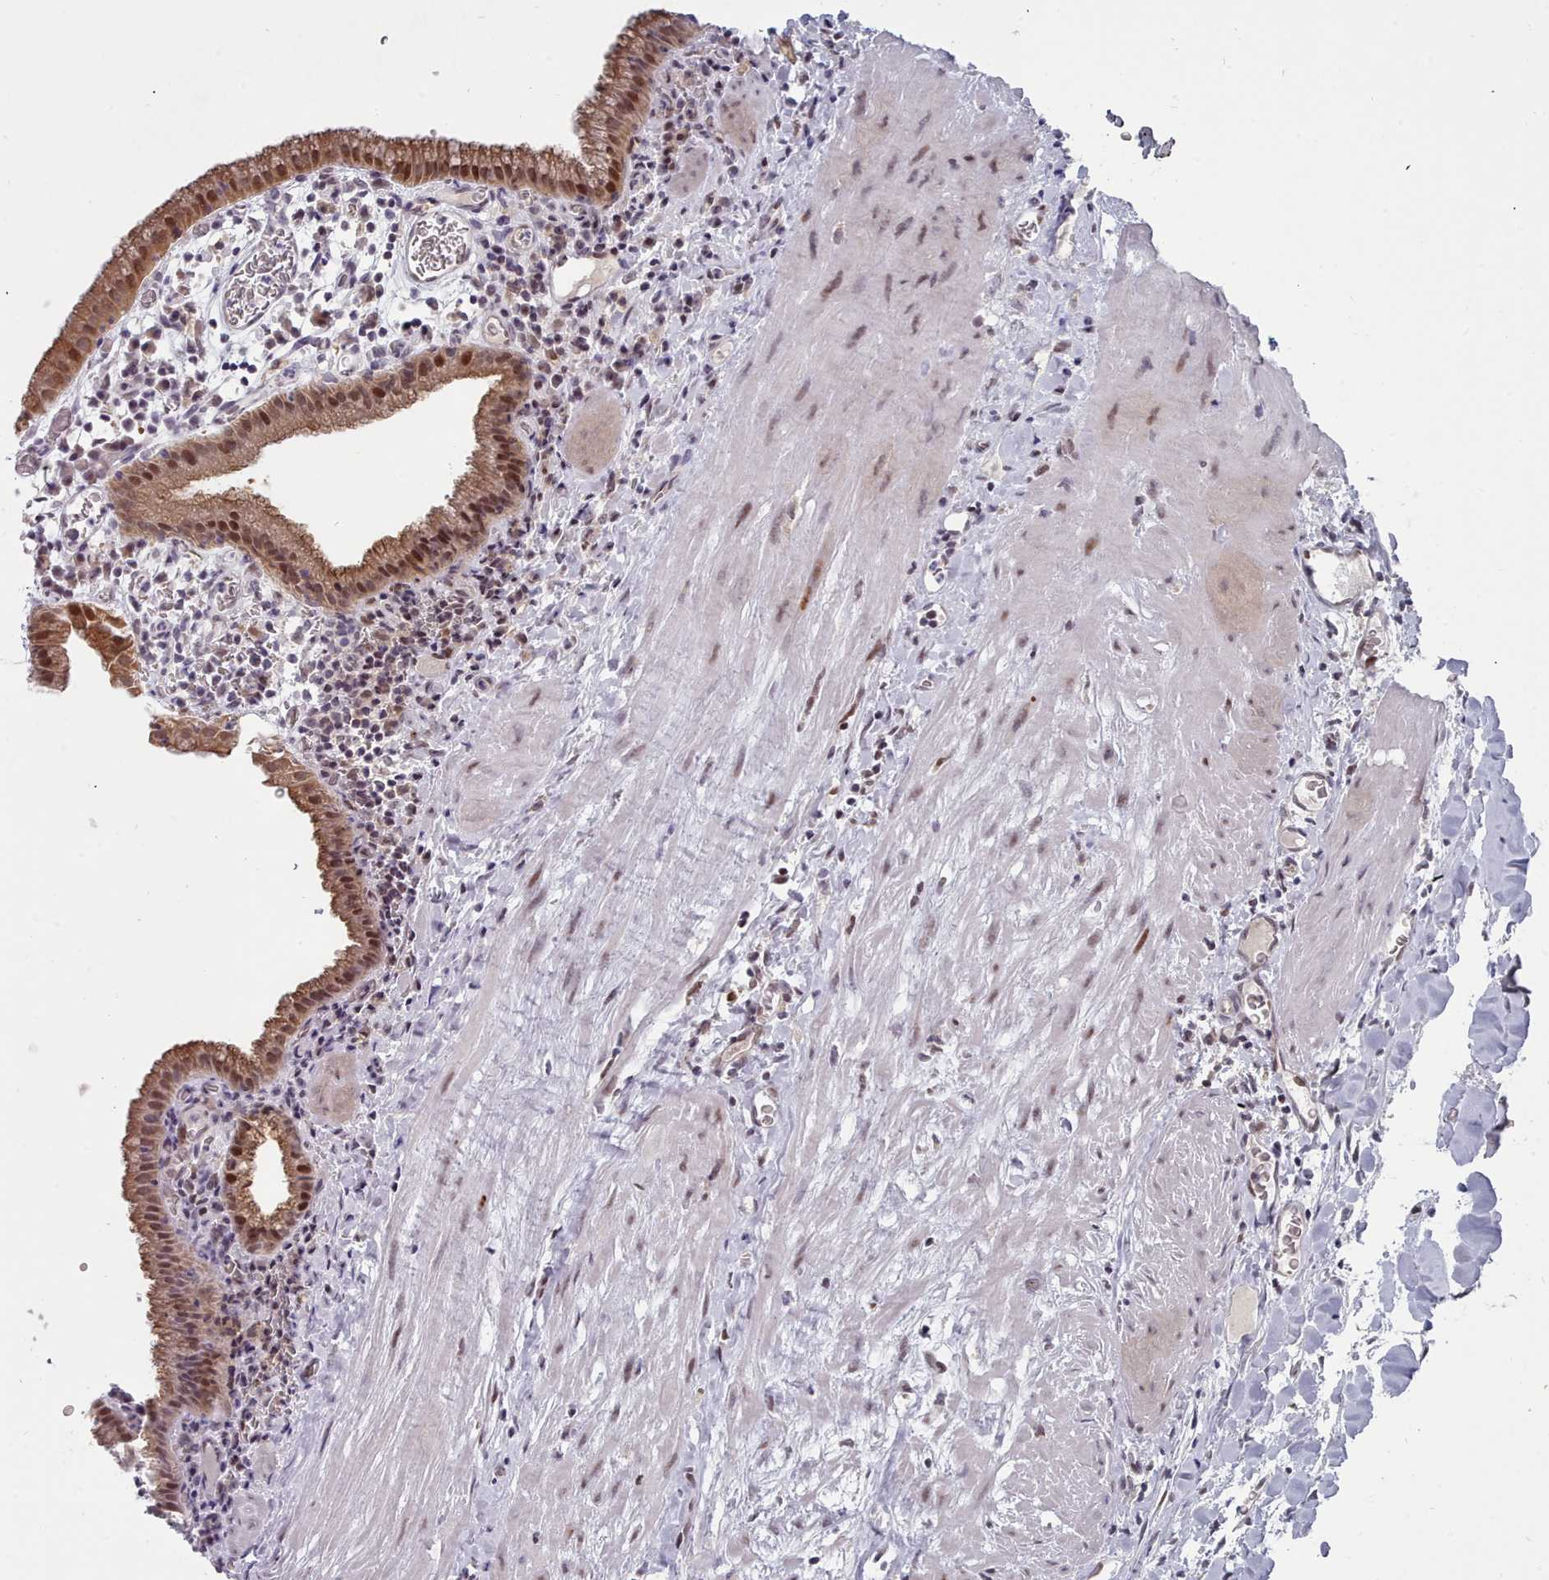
{"staining": {"intensity": "strong", "quantity": ">75%", "location": "cytoplasmic/membranous,nuclear"}, "tissue": "gallbladder", "cell_type": "Glandular cells", "image_type": "normal", "snomed": [{"axis": "morphology", "description": "Normal tissue, NOS"}, {"axis": "topography", "description": "Gallbladder"}], "caption": "Immunohistochemistry image of normal human gallbladder stained for a protein (brown), which demonstrates high levels of strong cytoplasmic/membranous,nuclear staining in about >75% of glandular cells.", "gene": "GINS1", "patient": {"sex": "male", "age": 78}}